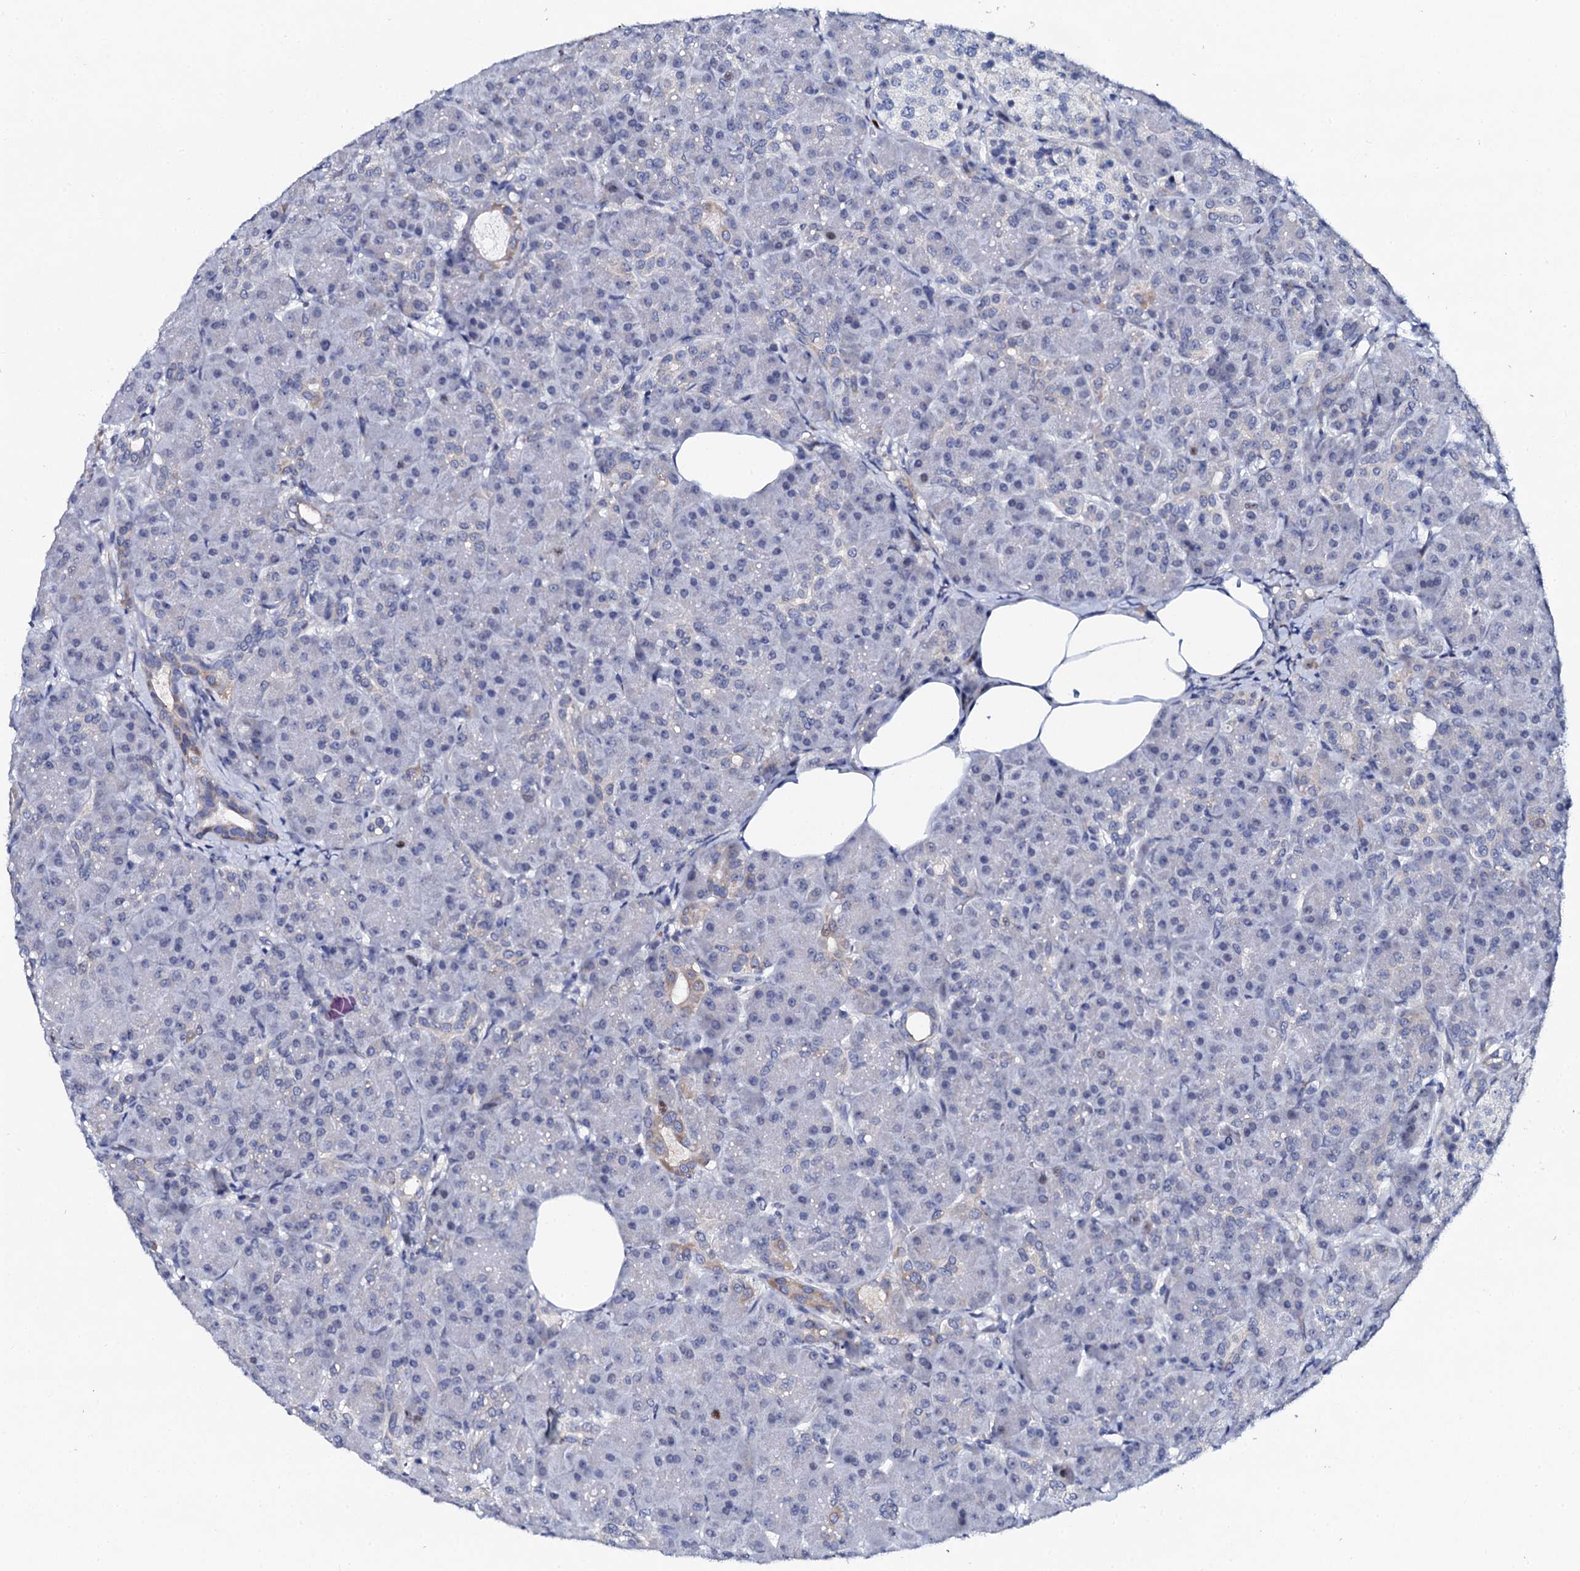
{"staining": {"intensity": "moderate", "quantity": "<25%", "location": "cytoplasmic/membranous"}, "tissue": "pancreas", "cell_type": "Exocrine glandular cells", "image_type": "normal", "snomed": [{"axis": "morphology", "description": "Normal tissue, NOS"}, {"axis": "topography", "description": "Pancreas"}], "caption": "Normal pancreas was stained to show a protein in brown. There is low levels of moderate cytoplasmic/membranous positivity in approximately <25% of exocrine glandular cells. Immunohistochemistry stains the protein in brown and the nuclei are stained blue.", "gene": "NUDT13", "patient": {"sex": "male", "age": 63}}